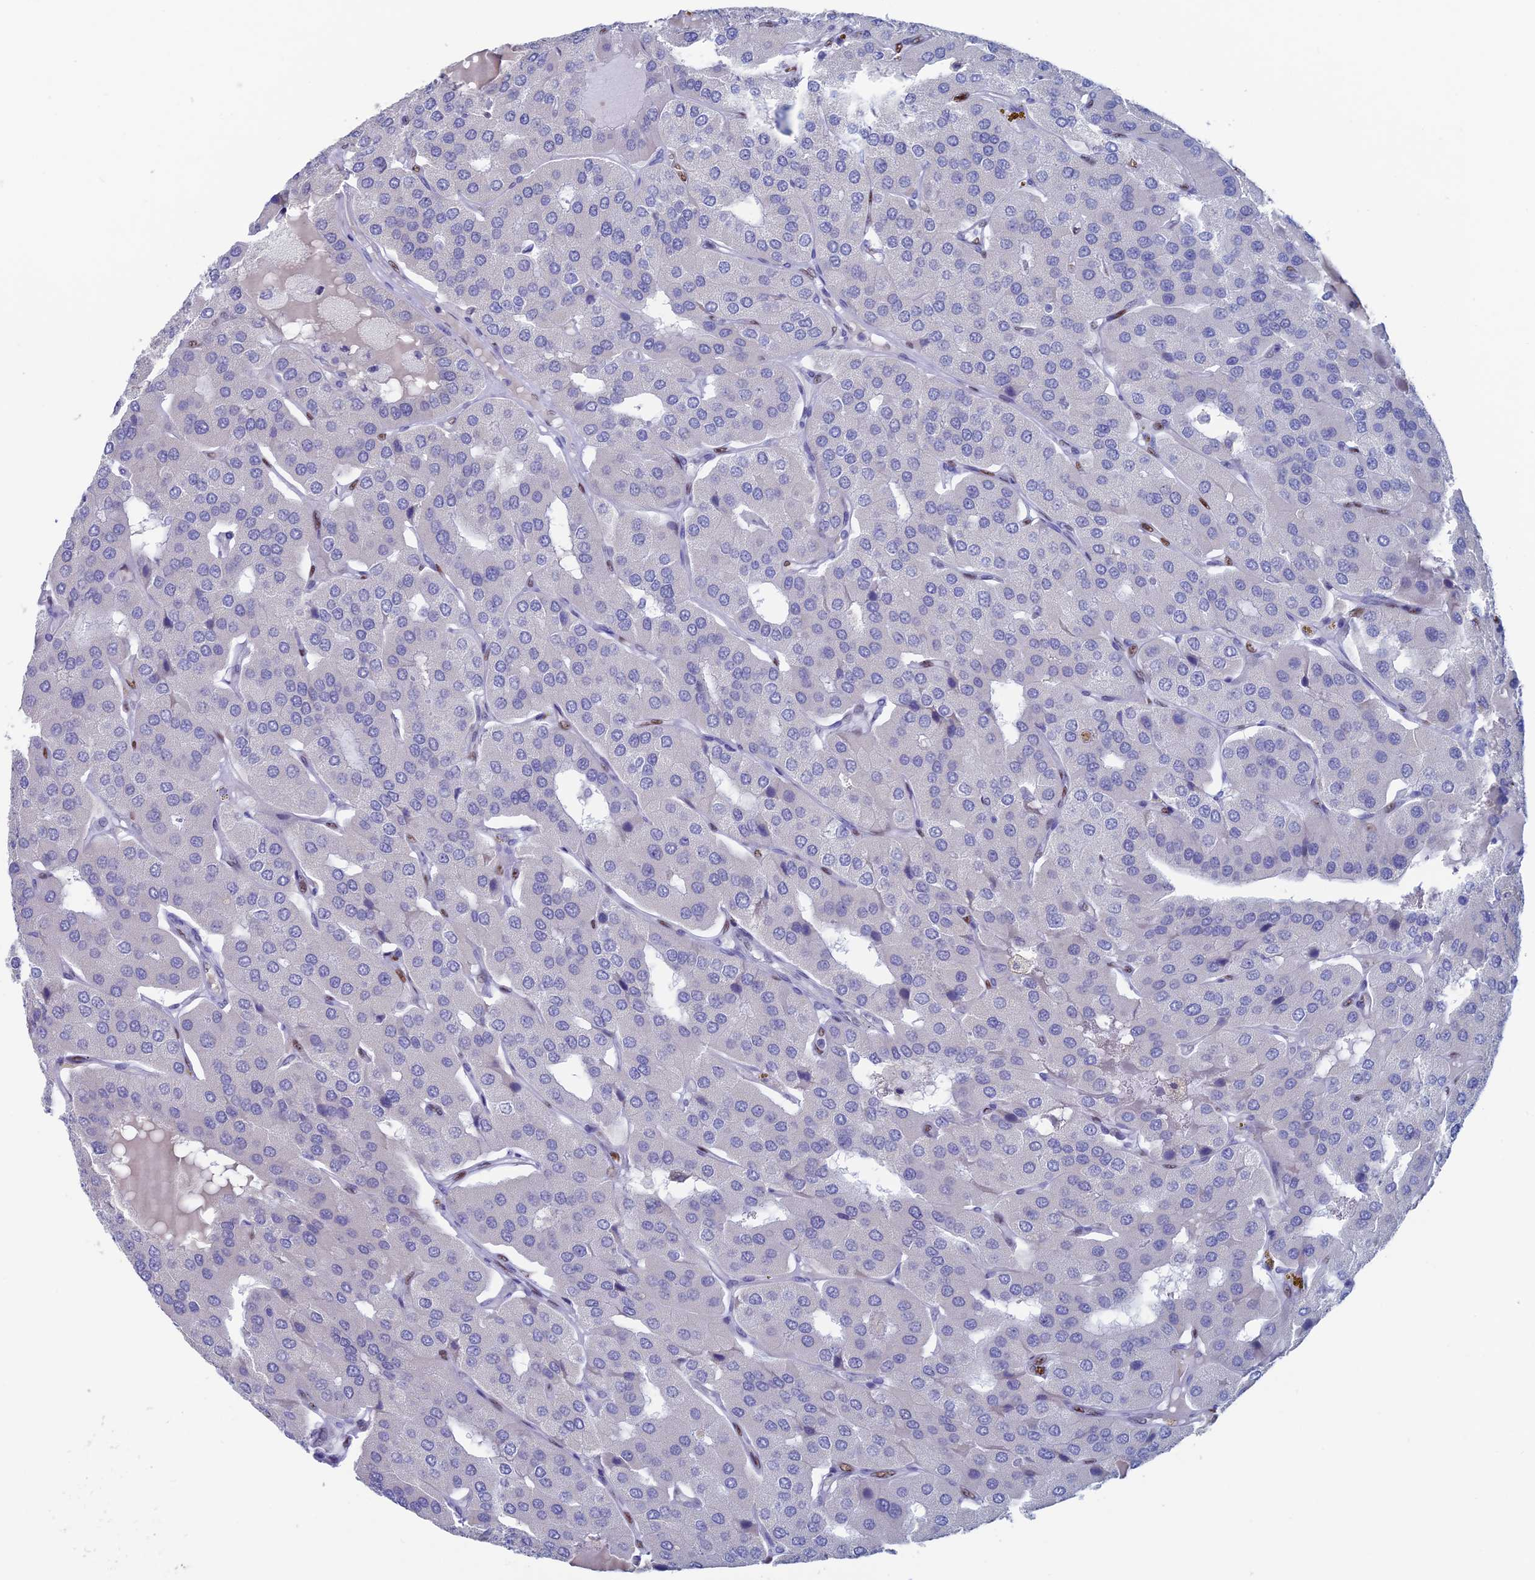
{"staining": {"intensity": "negative", "quantity": "none", "location": "none"}, "tissue": "parathyroid gland", "cell_type": "Glandular cells", "image_type": "normal", "snomed": [{"axis": "morphology", "description": "Normal tissue, NOS"}, {"axis": "morphology", "description": "Adenoma, NOS"}, {"axis": "topography", "description": "Parathyroid gland"}], "caption": "High power microscopy photomicrograph of an IHC histopathology image of benign parathyroid gland, revealing no significant expression in glandular cells. (Brightfield microscopy of DAB immunohistochemistry (IHC) at high magnification).", "gene": "NOL4L", "patient": {"sex": "female", "age": 86}}